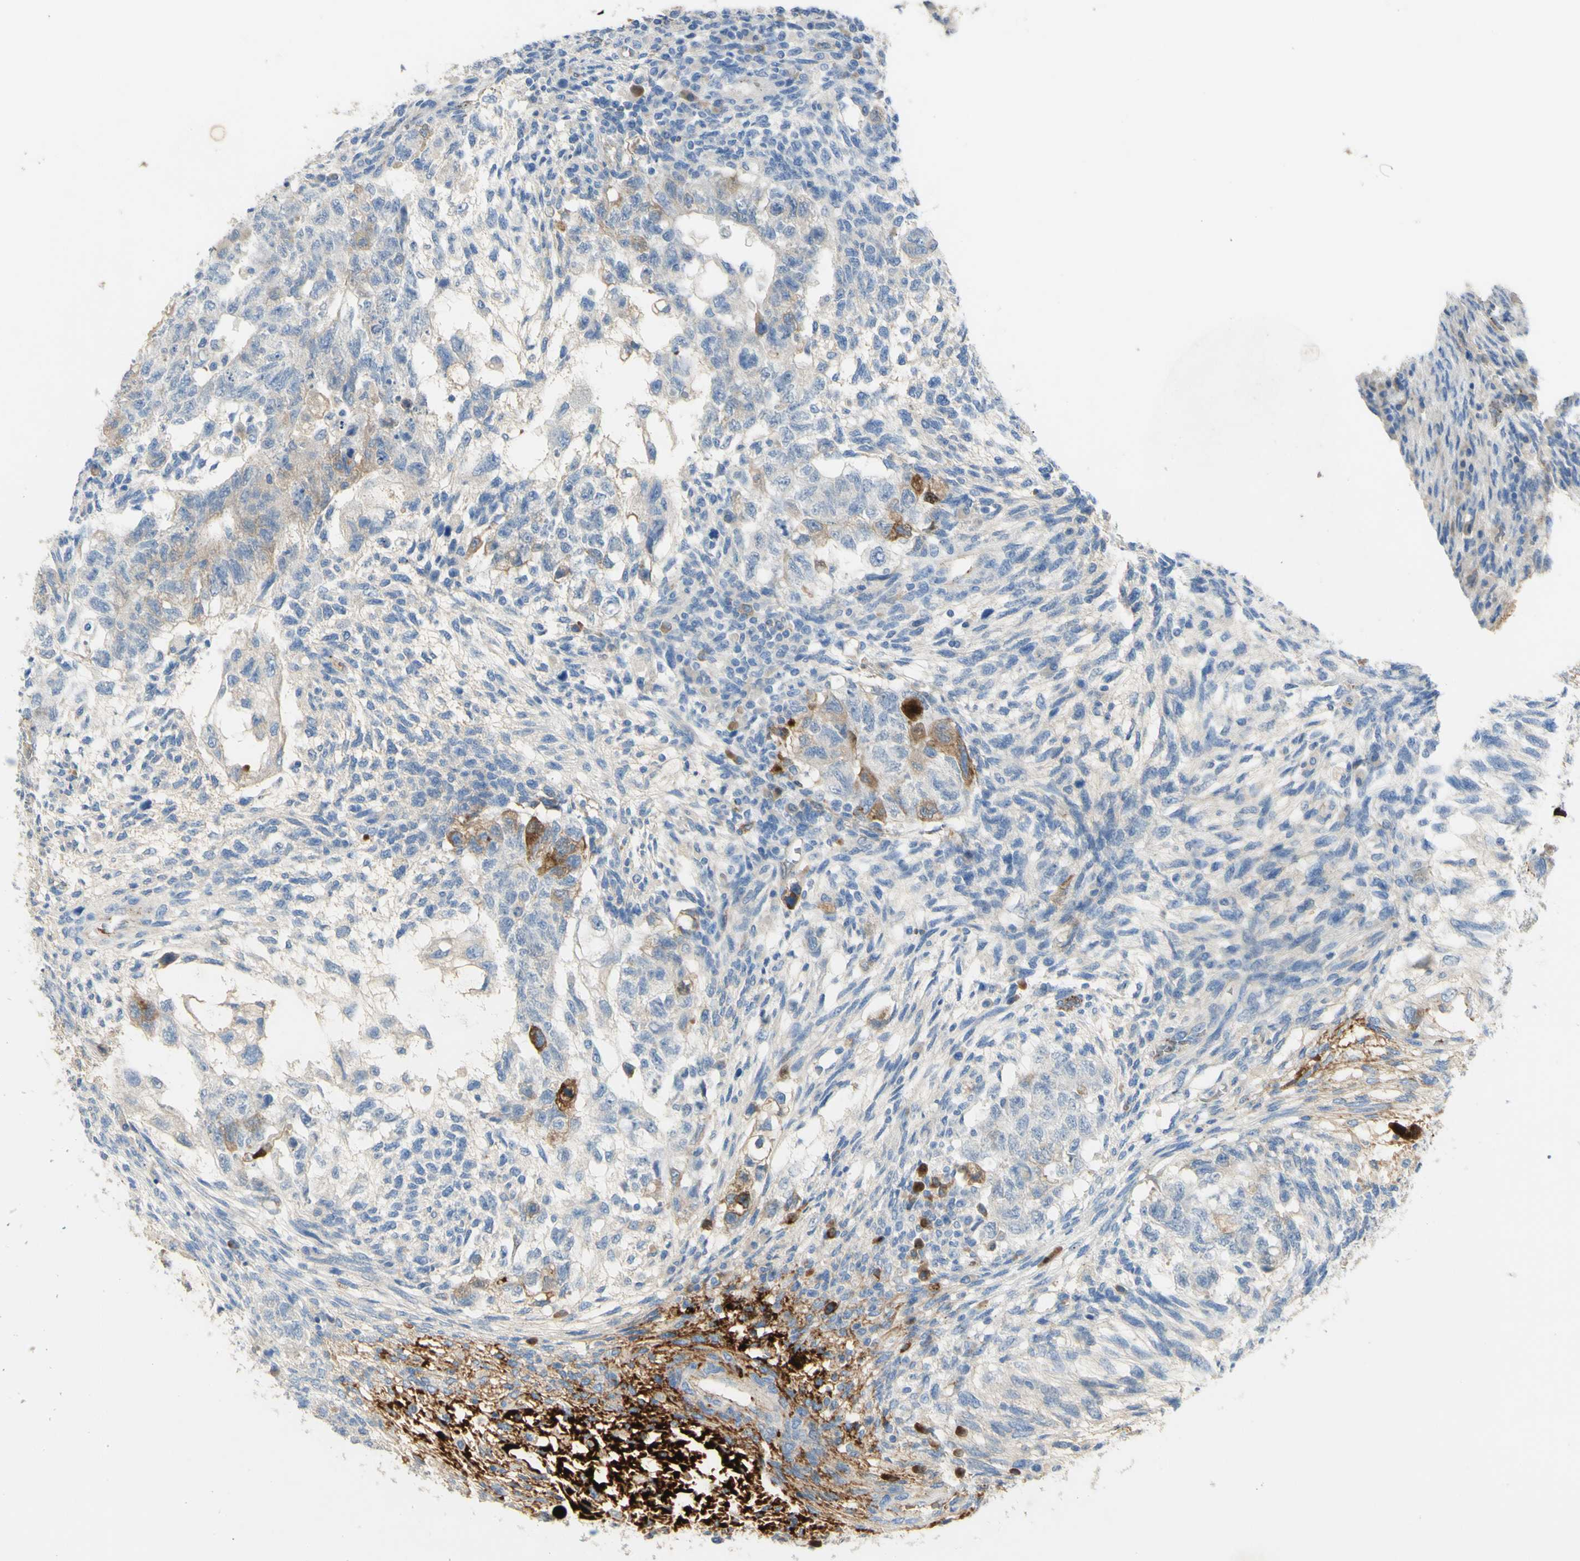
{"staining": {"intensity": "moderate", "quantity": "<25%", "location": "cytoplasmic/membranous"}, "tissue": "testis cancer", "cell_type": "Tumor cells", "image_type": "cancer", "snomed": [{"axis": "morphology", "description": "Normal tissue, NOS"}, {"axis": "morphology", "description": "Carcinoma, Embryonal, NOS"}, {"axis": "topography", "description": "Testis"}], "caption": "Immunohistochemical staining of embryonal carcinoma (testis) displays low levels of moderate cytoplasmic/membranous protein staining in about <25% of tumor cells.", "gene": "GAN", "patient": {"sex": "male", "age": 36}}